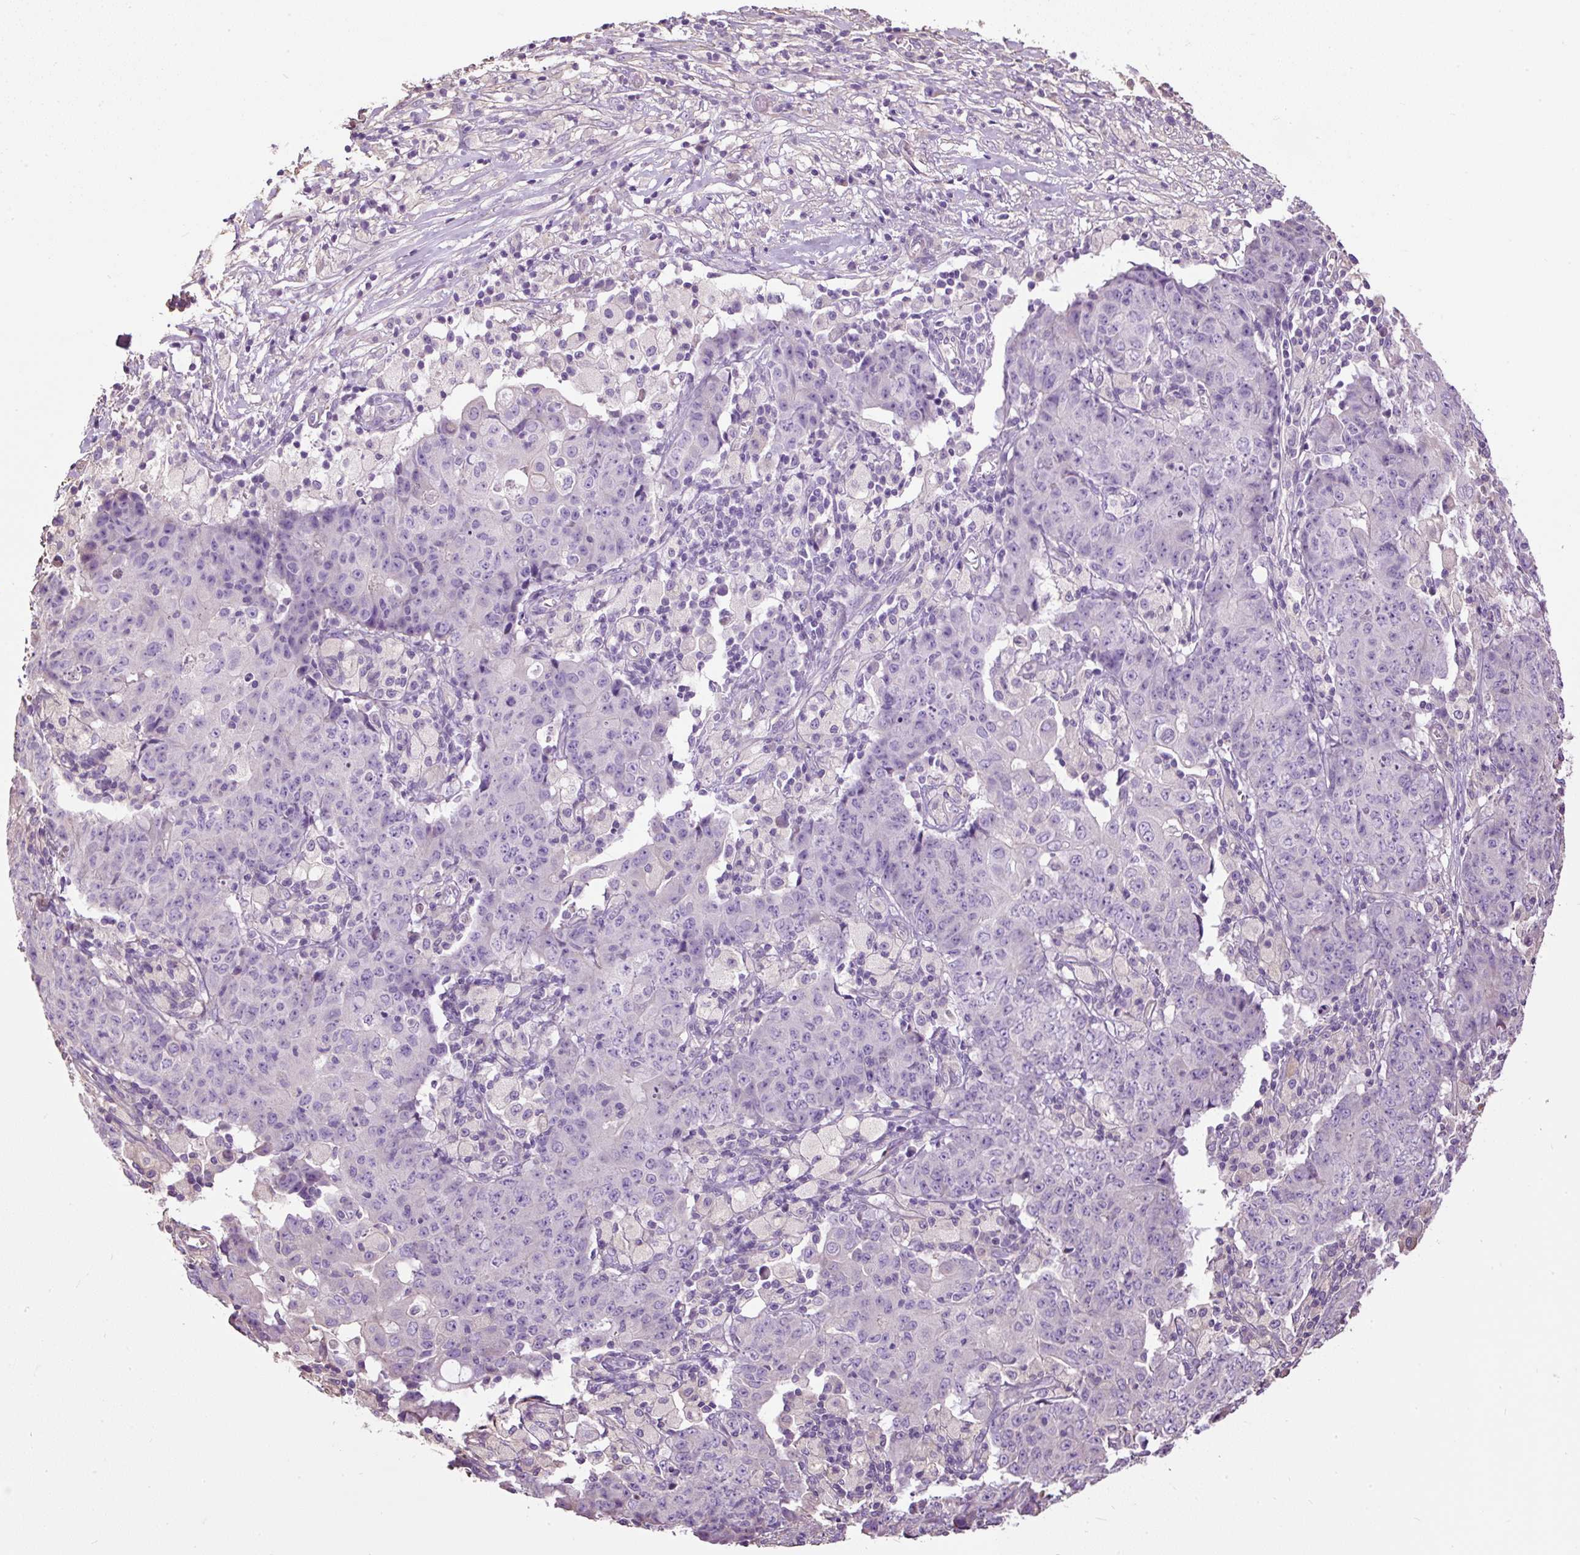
{"staining": {"intensity": "negative", "quantity": "none", "location": "none"}, "tissue": "ovarian cancer", "cell_type": "Tumor cells", "image_type": "cancer", "snomed": [{"axis": "morphology", "description": "Carcinoma, endometroid"}, {"axis": "topography", "description": "Ovary"}], "caption": "An immunohistochemistry (IHC) photomicrograph of ovarian endometroid carcinoma is shown. There is no staining in tumor cells of ovarian endometroid carcinoma. Brightfield microscopy of IHC stained with DAB (3,3'-diaminobenzidine) (brown) and hematoxylin (blue), captured at high magnification.", "gene": "PDIA2", "patient": {"sex": "female", "age": 42}}